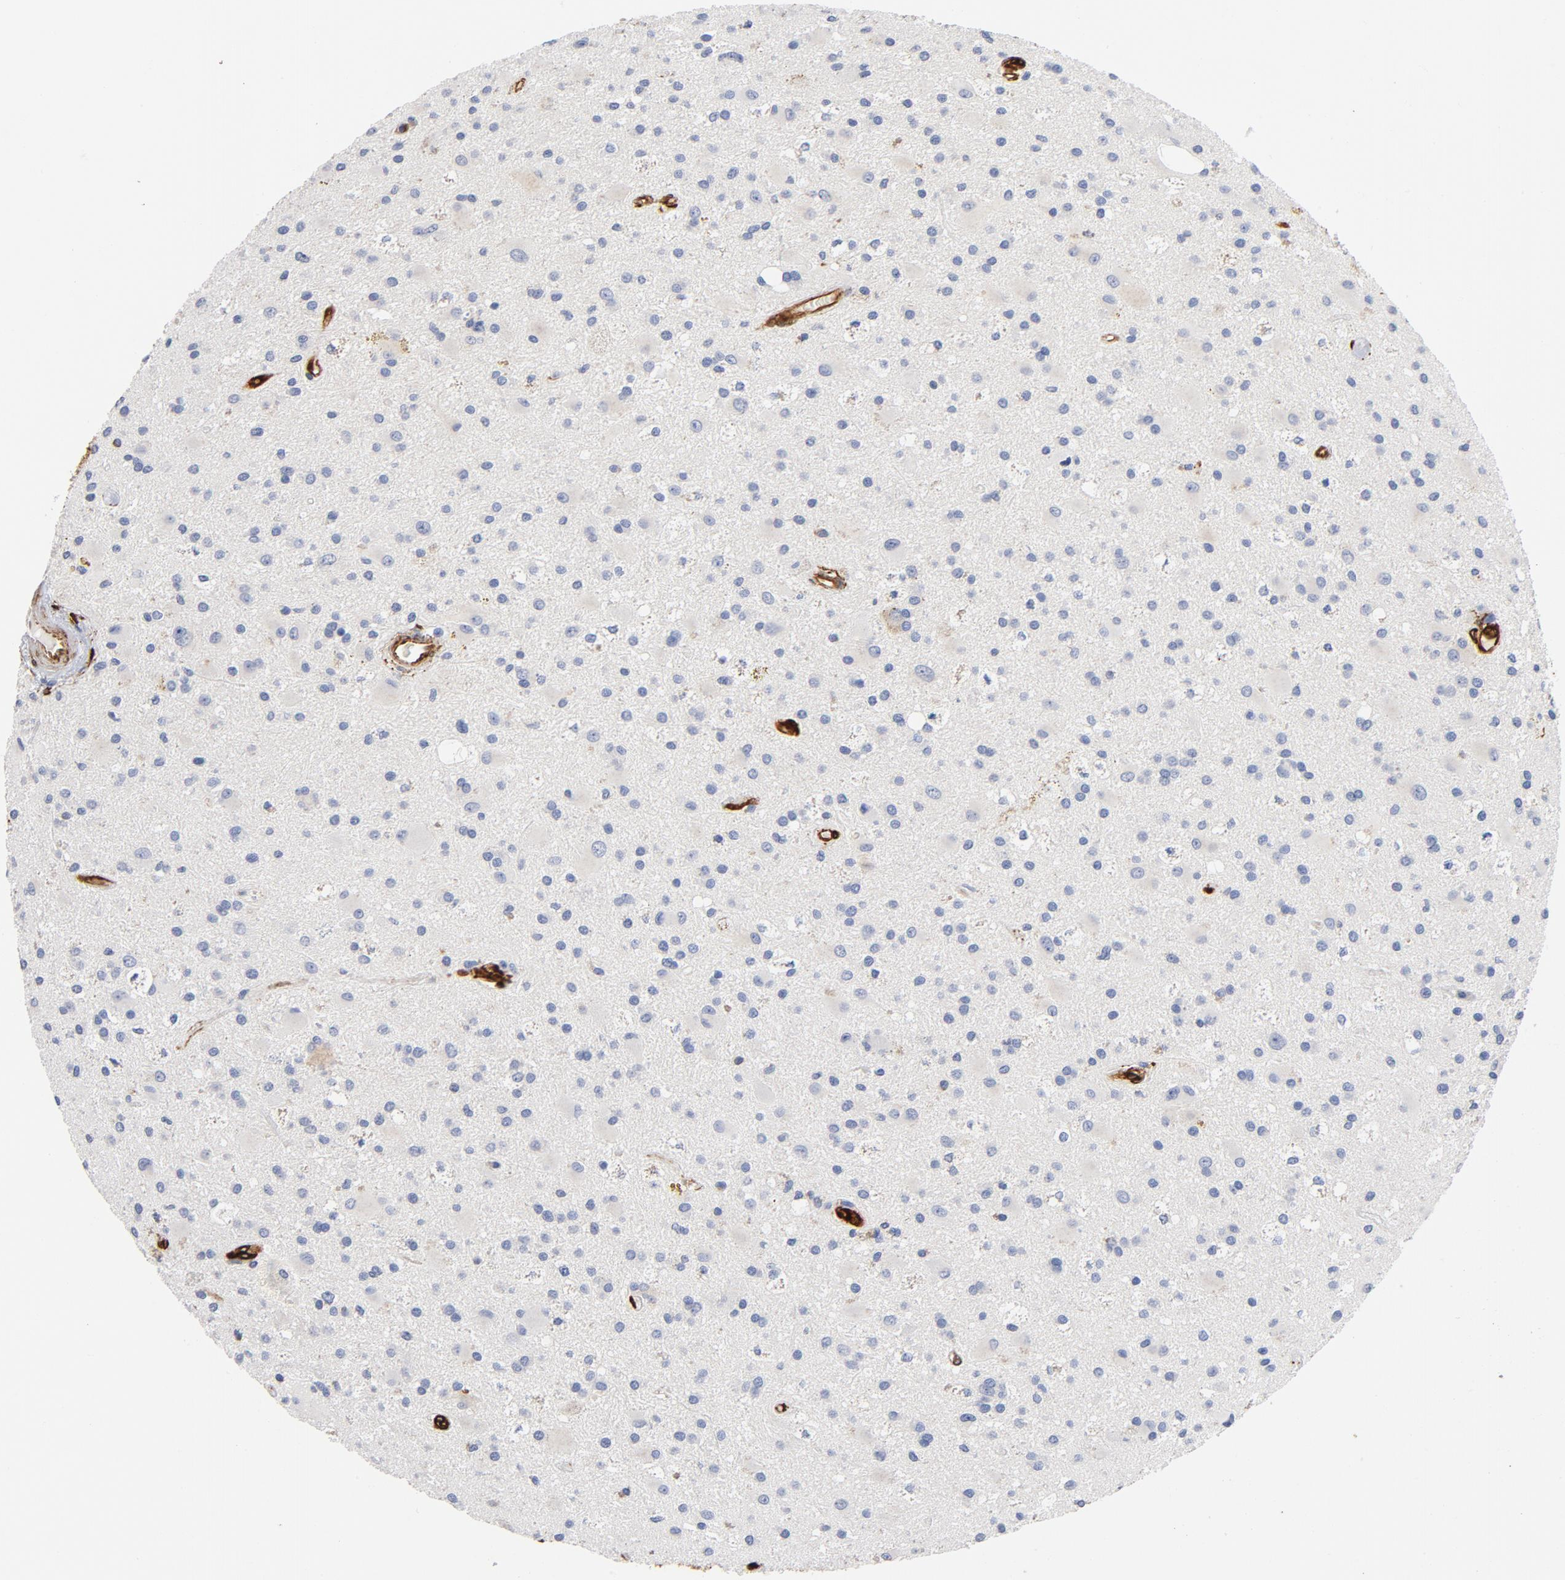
{"staining": {"intensity": "negative", "quantity": "none", "location": "none"}, "tissue": "glioma", "cell_type": "Tumor cells", "image_type": "cancer", "snomed": [{"axis": "morphology", "description": "Glioma, malignant, Low grade"}, {"axis": "topography", "description": "Brain"}], "caption": "High magnification brightfield microscopy of low-grade glioma (malignant) stained with DAB (brown) and counterstained with hematoxylin (blue): tumor cells show no significant expression. Brightfield microscopy of immunohistochemistry (IHC) stained with DAB (3,3'-diaminobenzidine) (brown) and hematoxylin (blue), captured at high magnification.", "gene": "SERPINH1", "patient": {"sex": "male", "age": 58}}